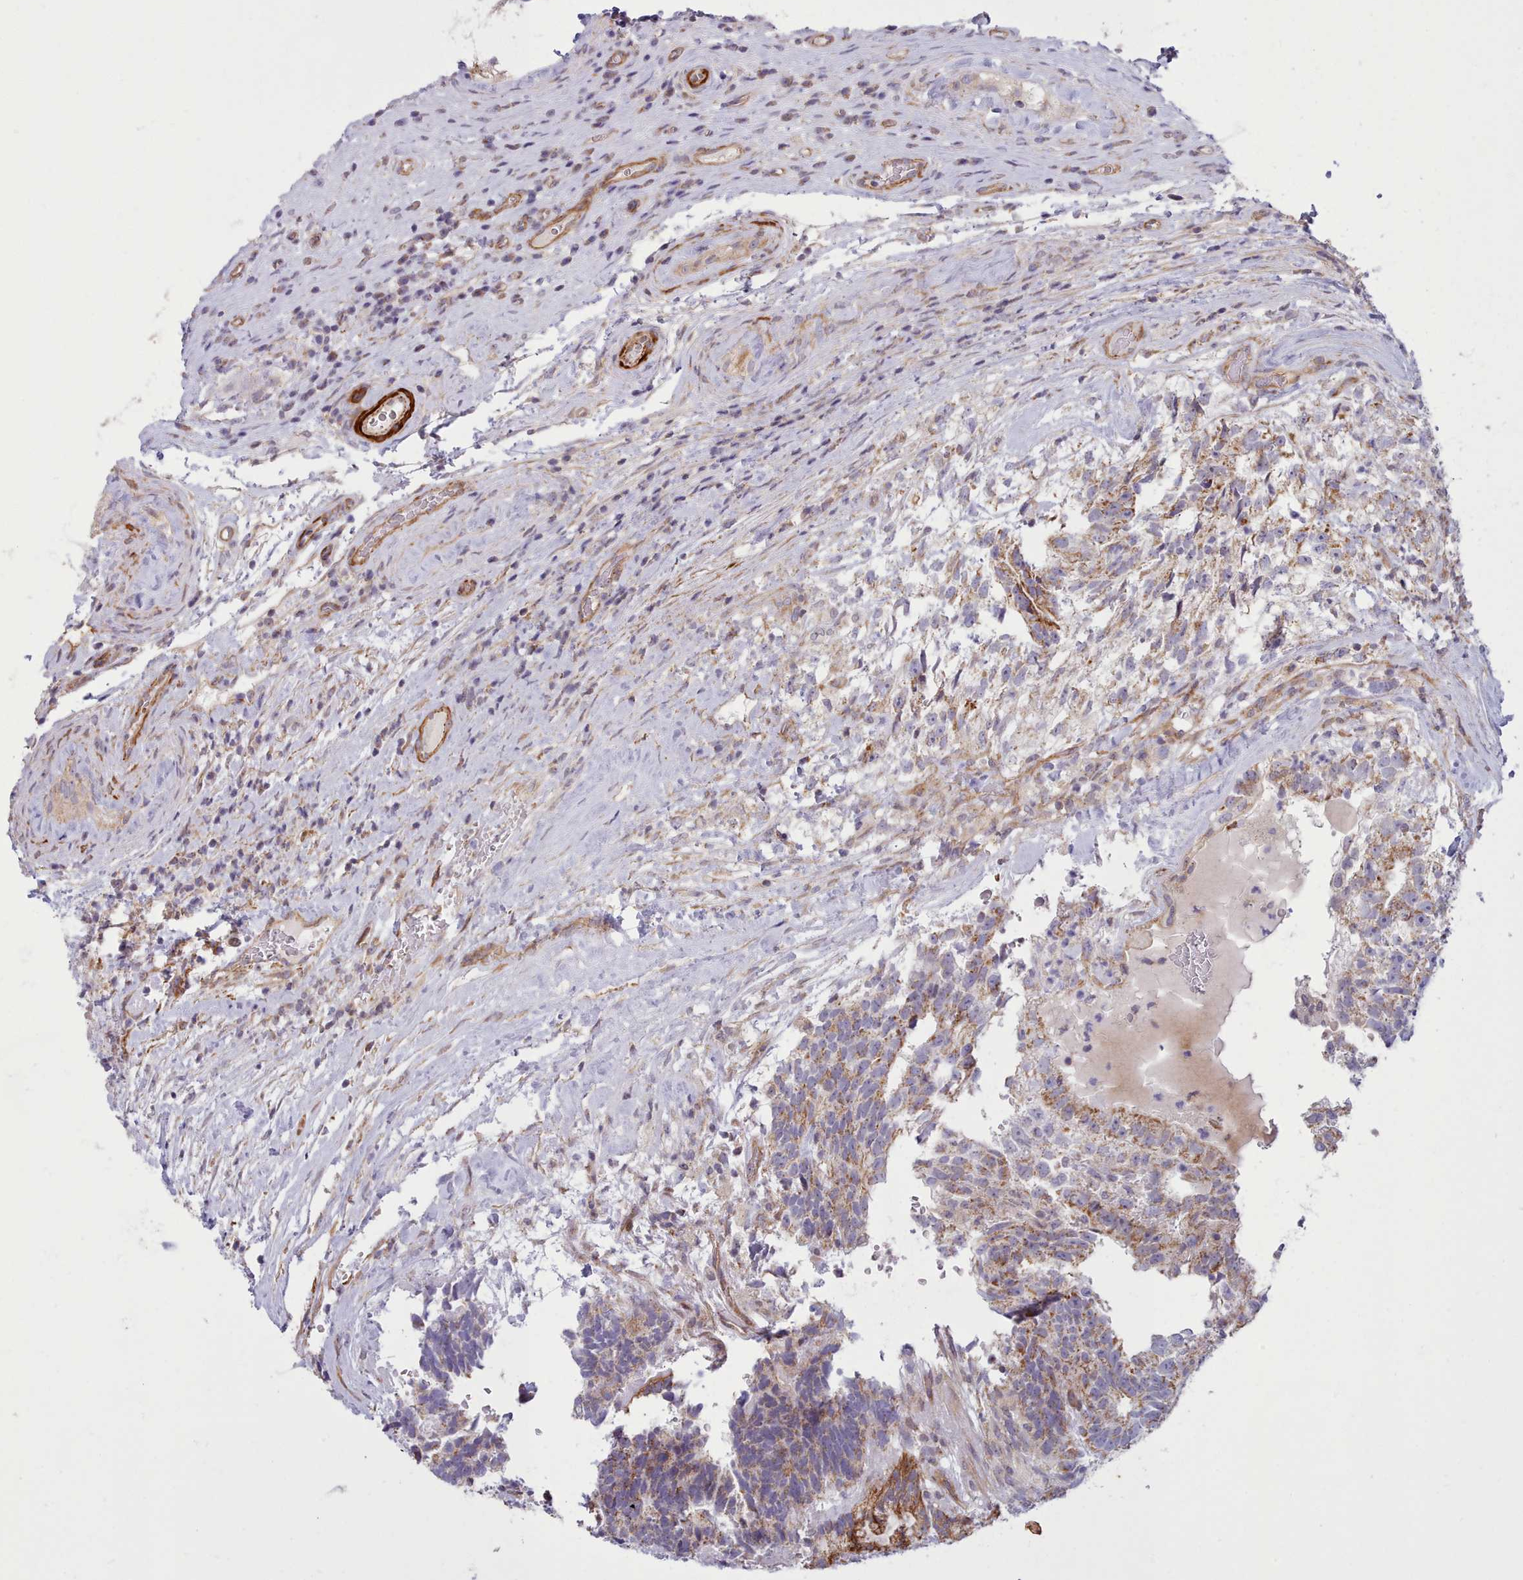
{"staining": {"intensity": "moderate", "quantity": ">75%", "location": "cytoplasmic/membranous"}, "tissue": "testis cancer", "cell_type": "Tumor cells", "image_type": "cancer", "snomed": [{"axis": "morphology", "description": "Seminoma, NOS"}, {"axis": "morphology", "description": "Carcinoma, Embryonal, NOS"}, {"axis": "topography", "description": "Testis"}], "caption": "Human testis embryonal carcinoma stained with a brown dye reveals moderate cytoplasmic/membranous positive positivity in about >75% of tumor cells.", "gene": "MRPL21", "patient": {"sex": "male", "age": 41}}